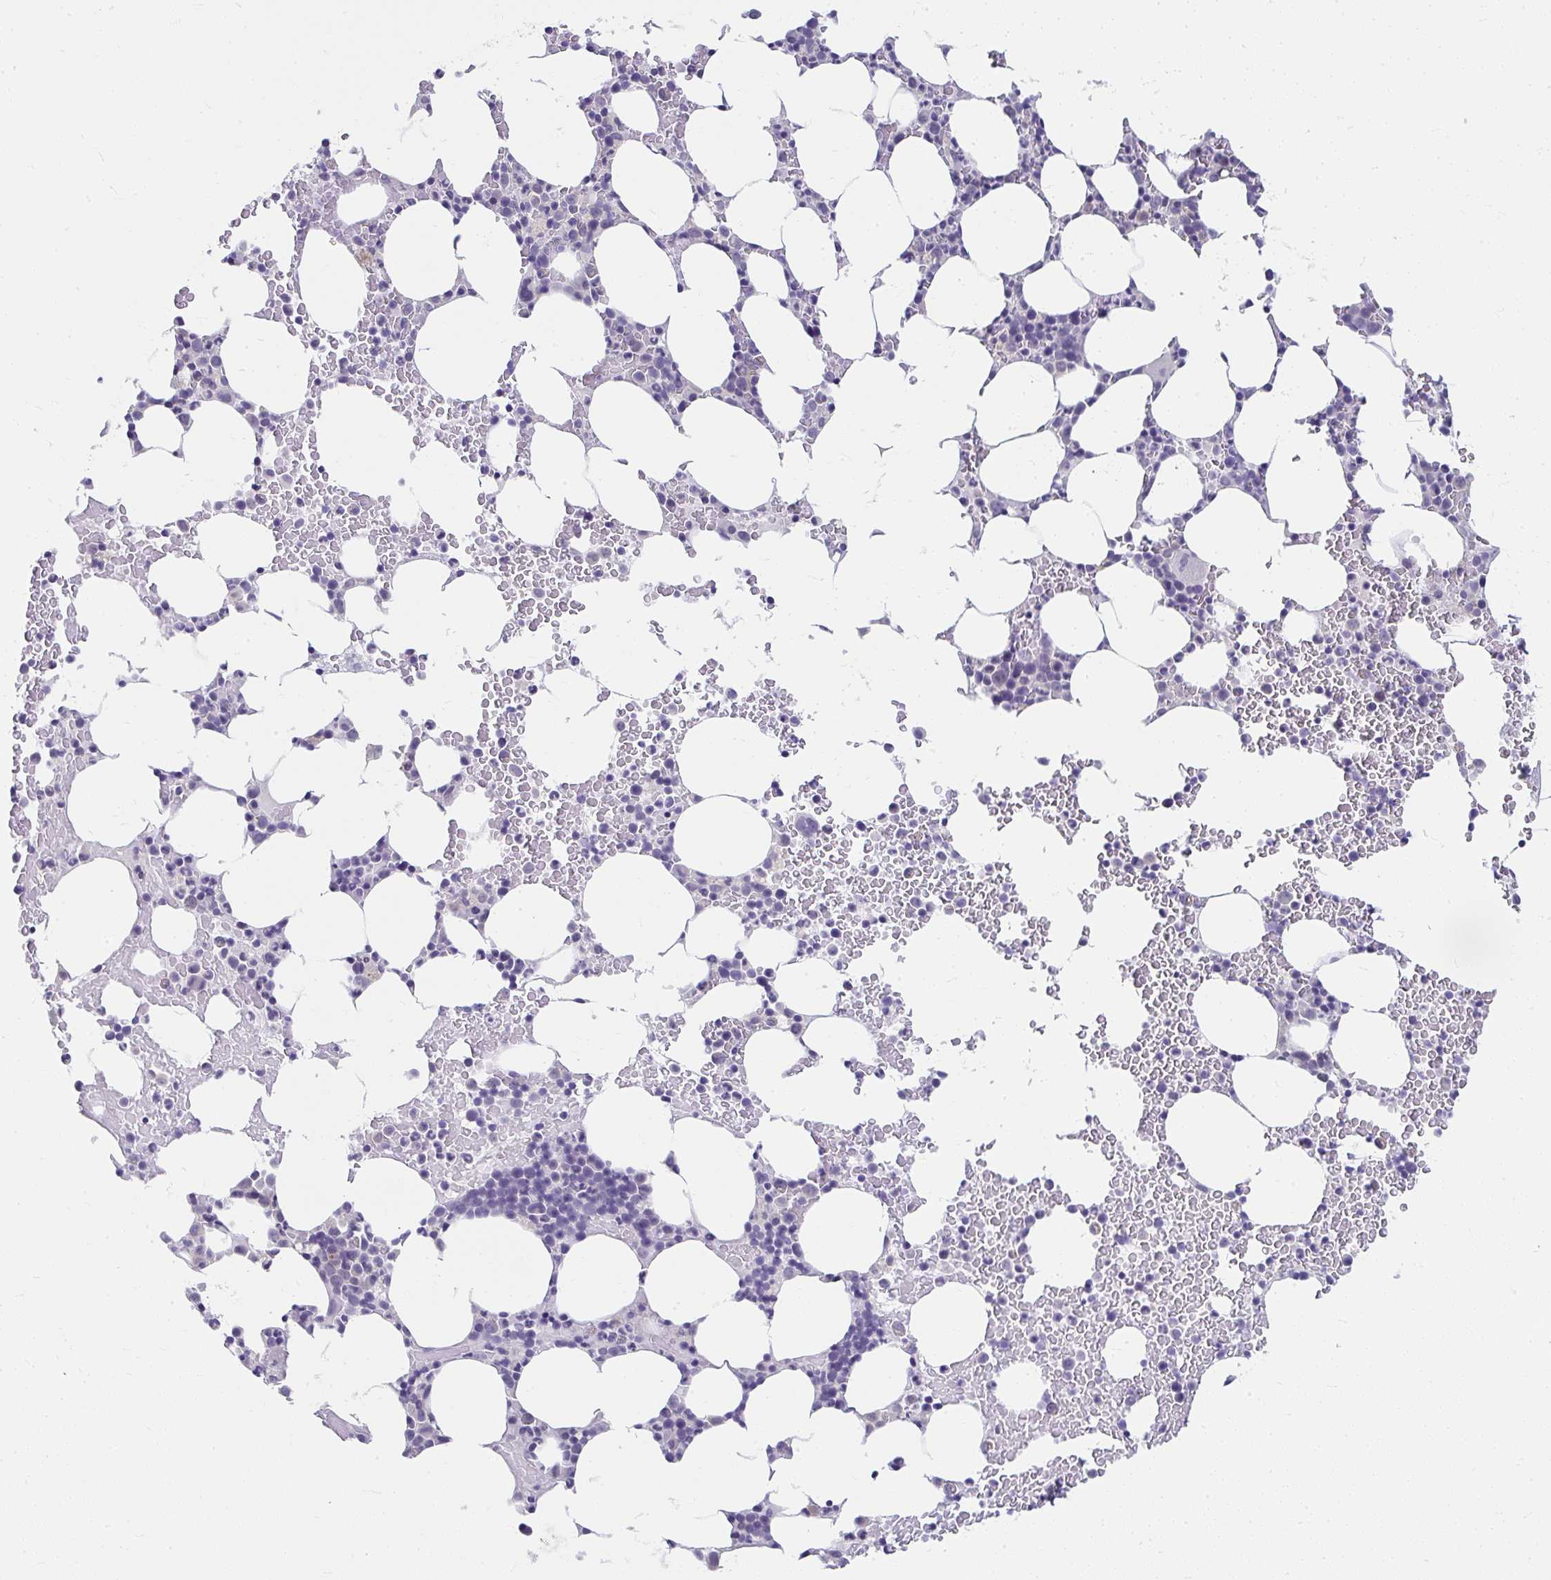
{"staining": {"intensity": "negative", "quantity": "none", "location": "none"}, "tissue": "bone marrow", "cell_type": "Hematopoietic cells", "image_type": "normal", "snomed": [{"axis": "morphology", "description": "Normal tissue, NOS"}, {"axis": "topography", "description": "Bone marrow"}], "caption": "IHC image of unremarkable human bone marrow stained for a protein (brown), which displays no expression in hematopoietic cells.", "gene": "UGT3A2", "patient": {"sex": "female", "age": 62}}